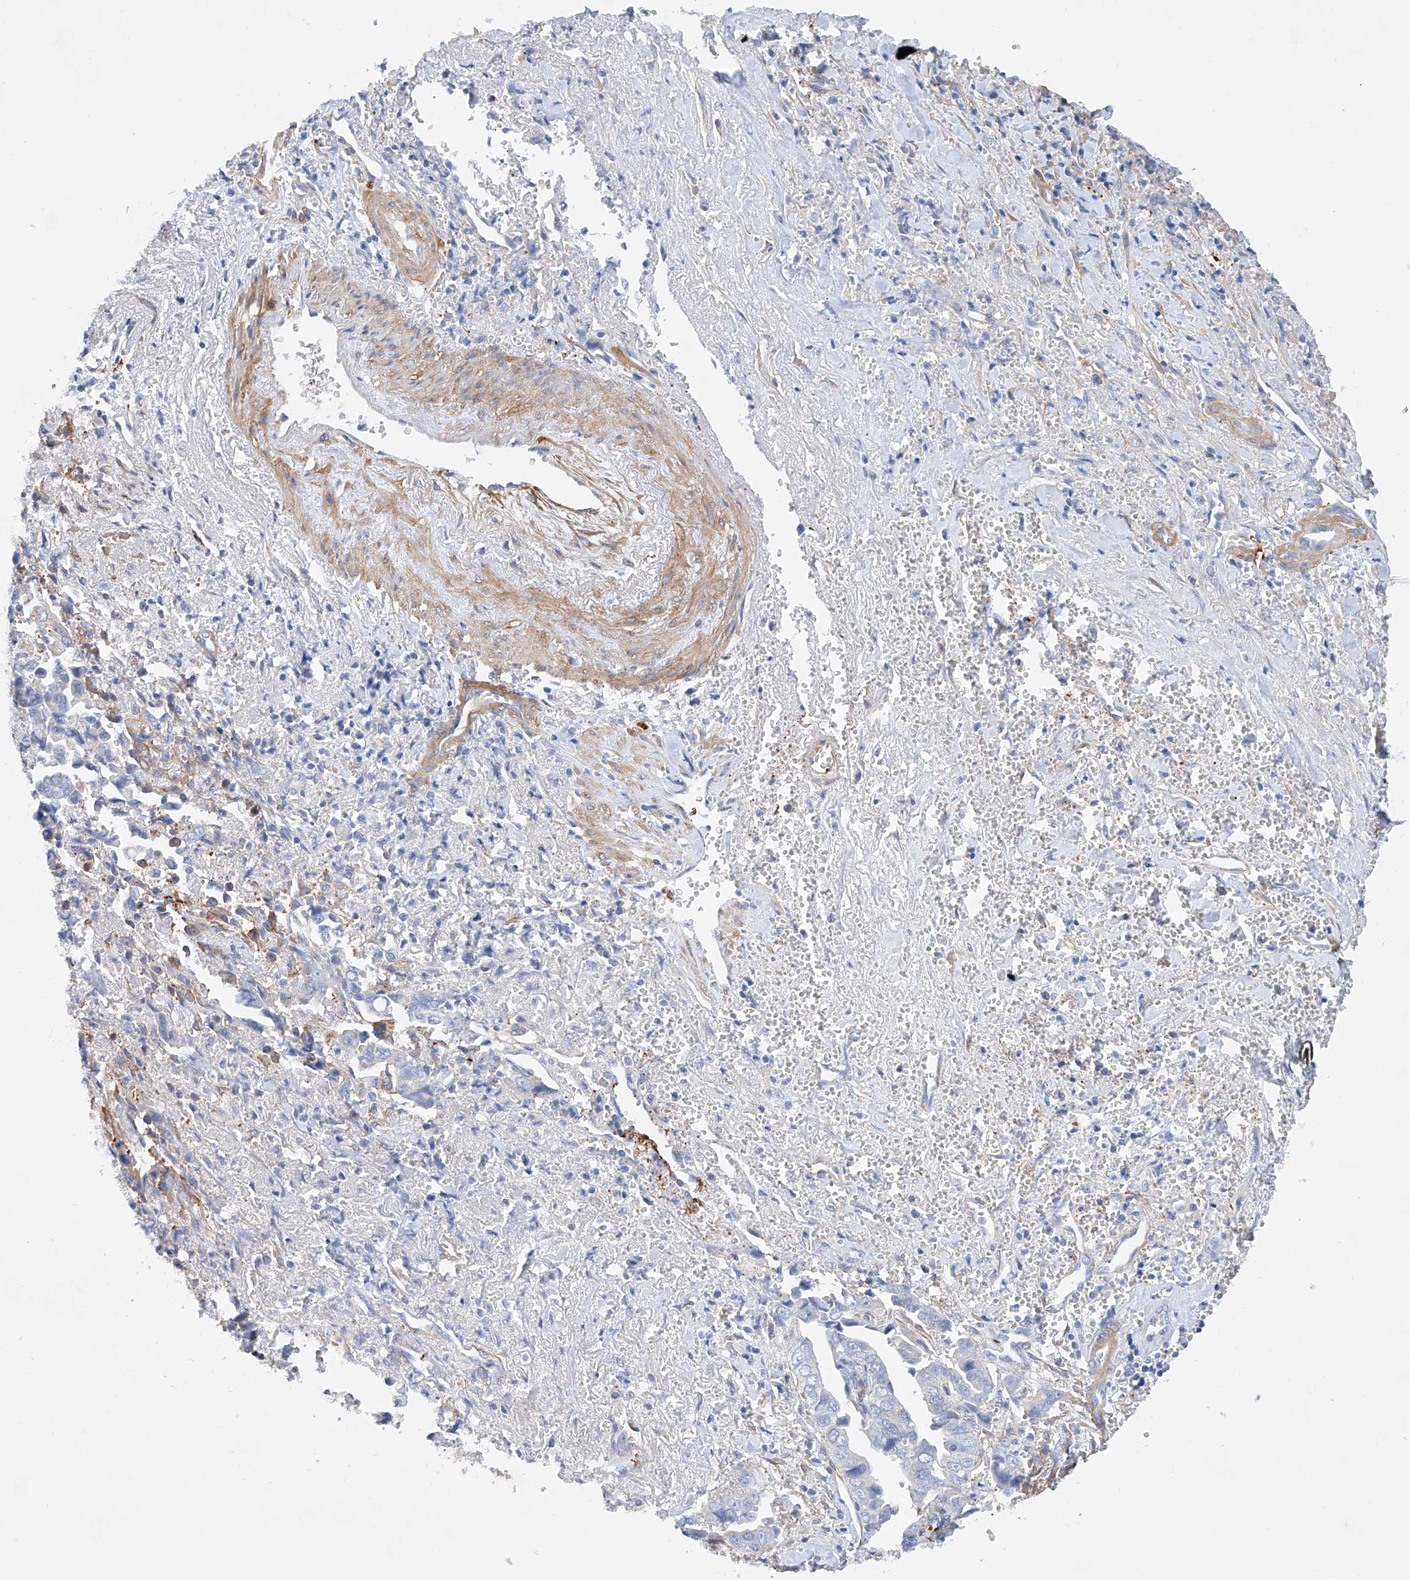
{"staining": {"intensity": "negative", "quantity": "none", "location": "none"}, "tissue": "liver cancer", "cell_type": "Tumor cells", "image_type": "cancer", "snomed": [{"axis": "morphology", "description": "Cholangiocarcinoma"}, {"axis": "topography", "description": "Liver"}], "caption": "Liver cancer stained for a protein using immunohistochemistry exhibits no positivity tumor cells.", "gene": "TAS2R60", "patient": {"sex": "female", "age": 79}}